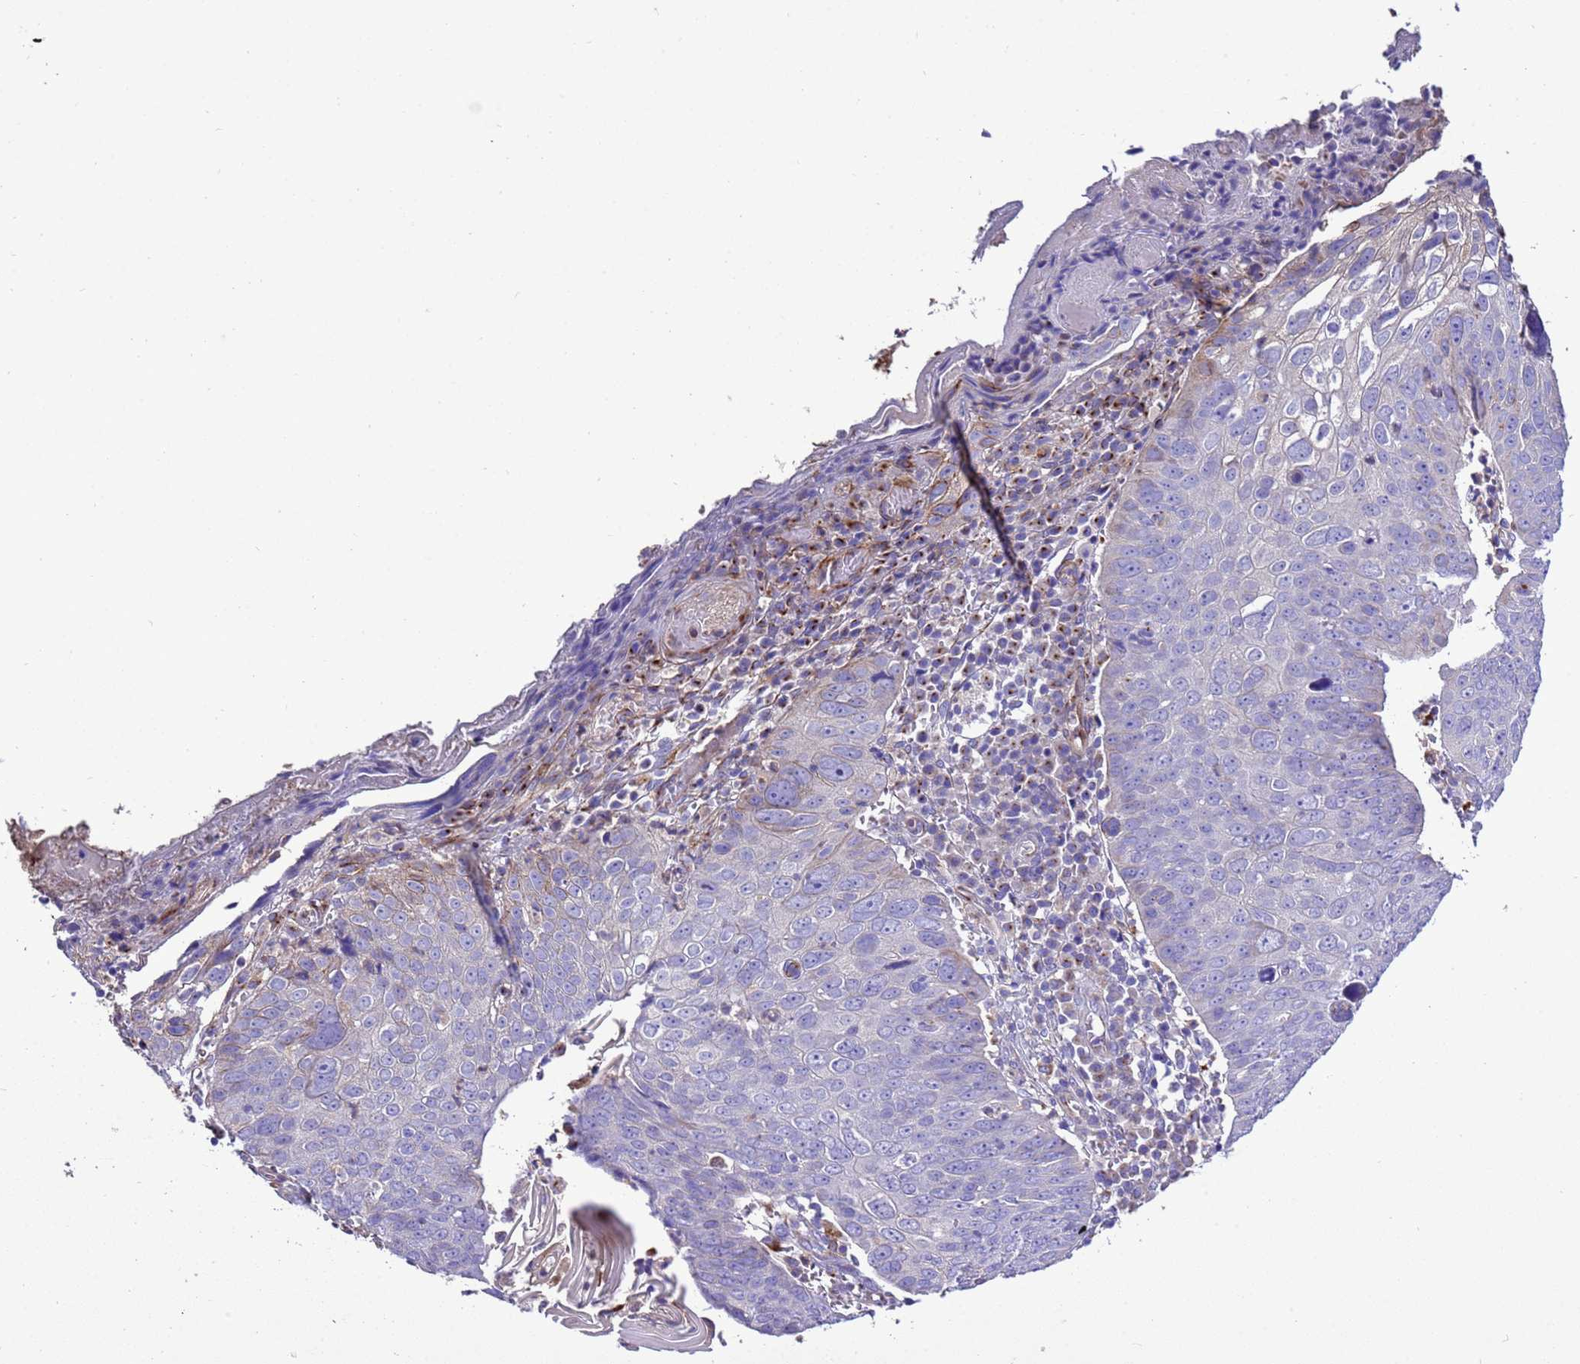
{"staining": {"intensity": "negative", "quantity": "none", "location": "none"}, "tissue": "skin cancer", "cell_type": "Tumor cells", "image_type": "cancer", "snomed": [{"axis": "morphology", "description": "Squamous cell carcinoma, NOS"}, {"axis": "topography", "description": "Skin"}], "caption": "Histopathology image shows no significant protein positivity in tumor cells of squamous cell carcinoma (skin).", "gene": "KICS2", "patient": {"sex": "male", "age": 71}}